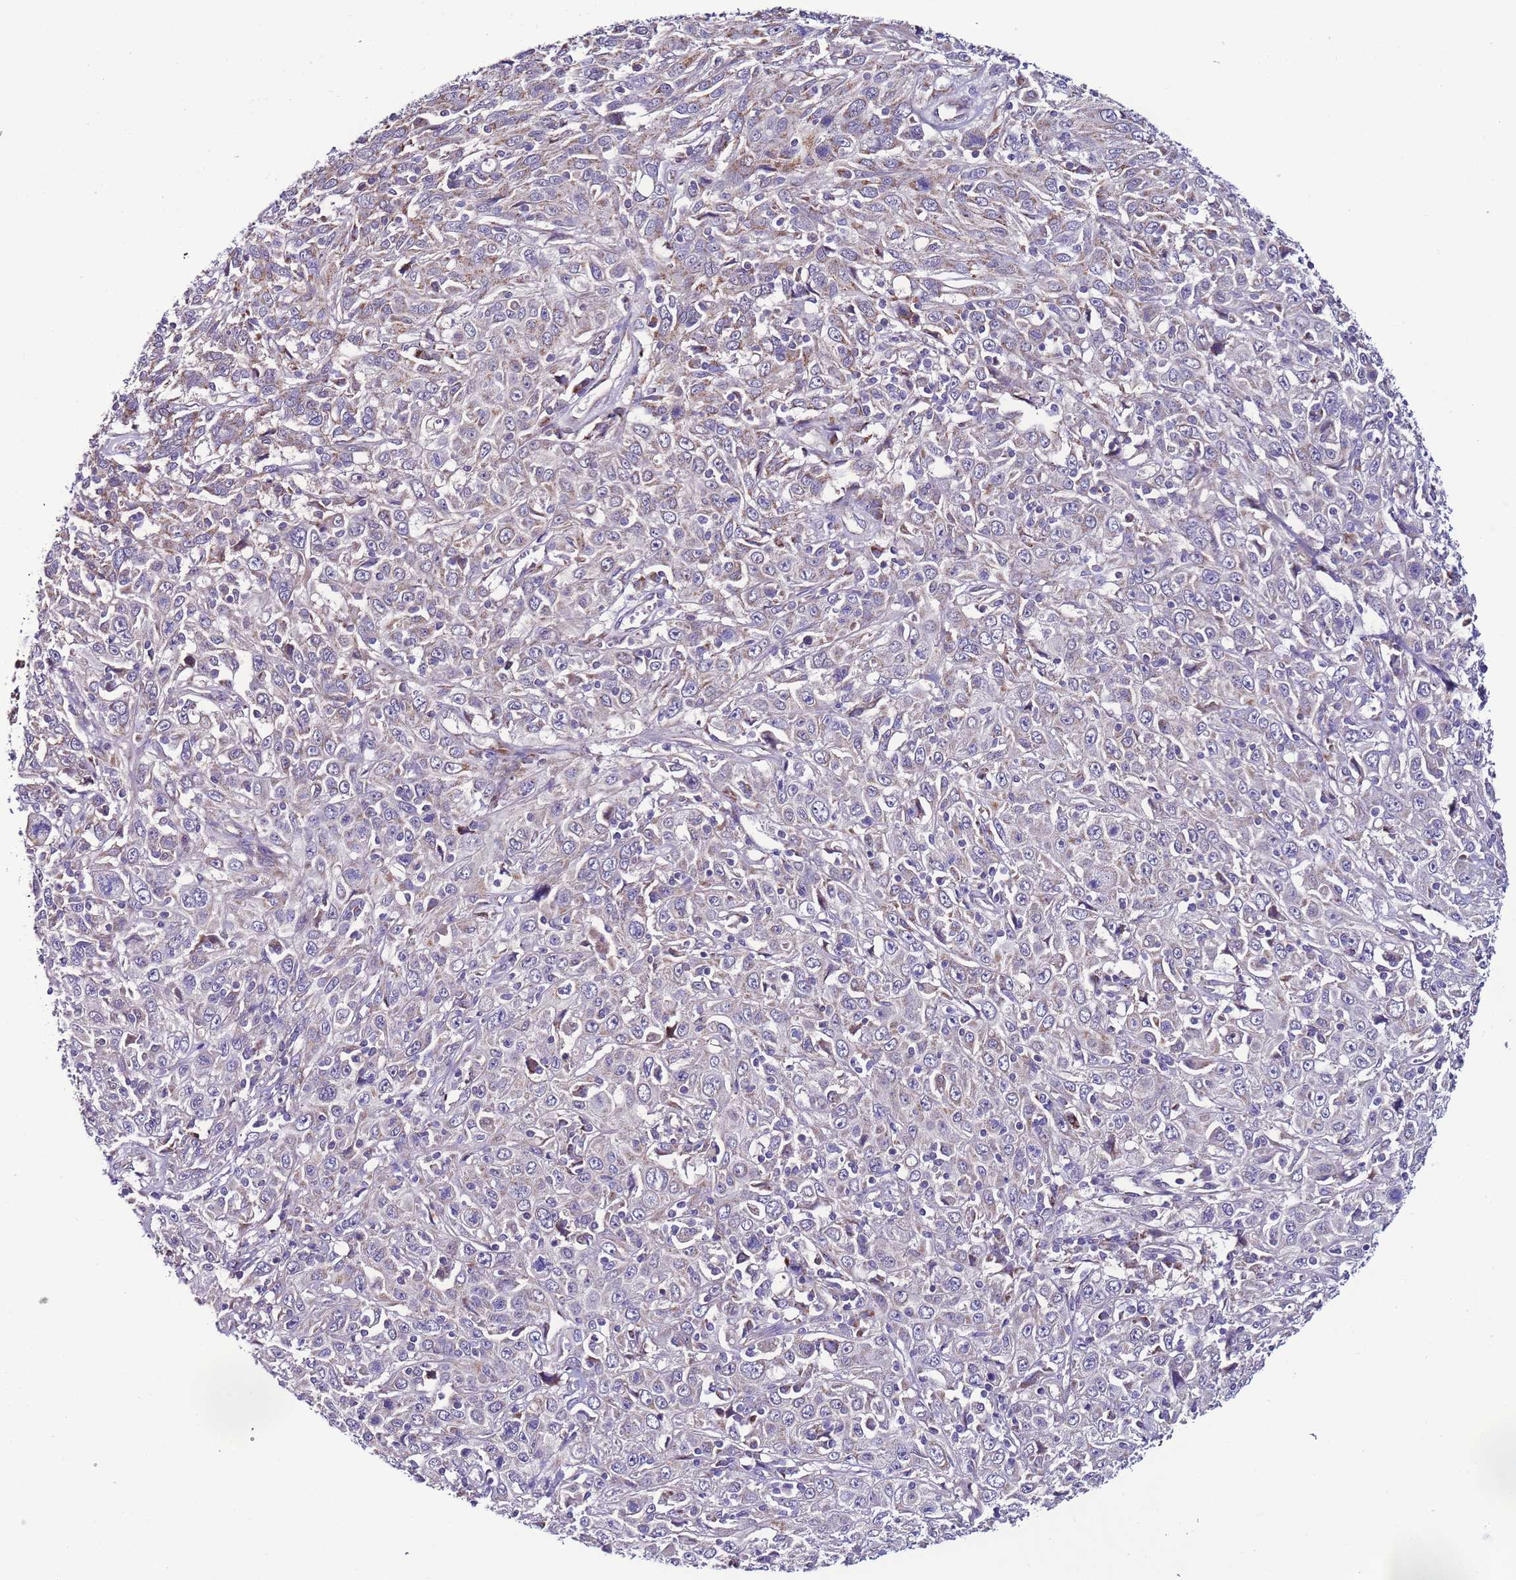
{"staining": {"intensity": "negative", "quantity": "none", "location": "none"}, "tissue": "cervical cancer", "cell_type": "Tumor cells", "image_type": "cancer", "snomed": [{"axis": "morphology", "description": "Squamous cell carcinoma, NOS"}, {"axis": "topography", "description": "Cervix"}], "caption": "High power microscopy photomicrograph of an immunohistochemistry image of cervical cancer (squamous cell carcinoma), revealing no significant staining in tumor cells.", "gene": "UEVLD", "patient": {"sex": "female", "age": 46}}